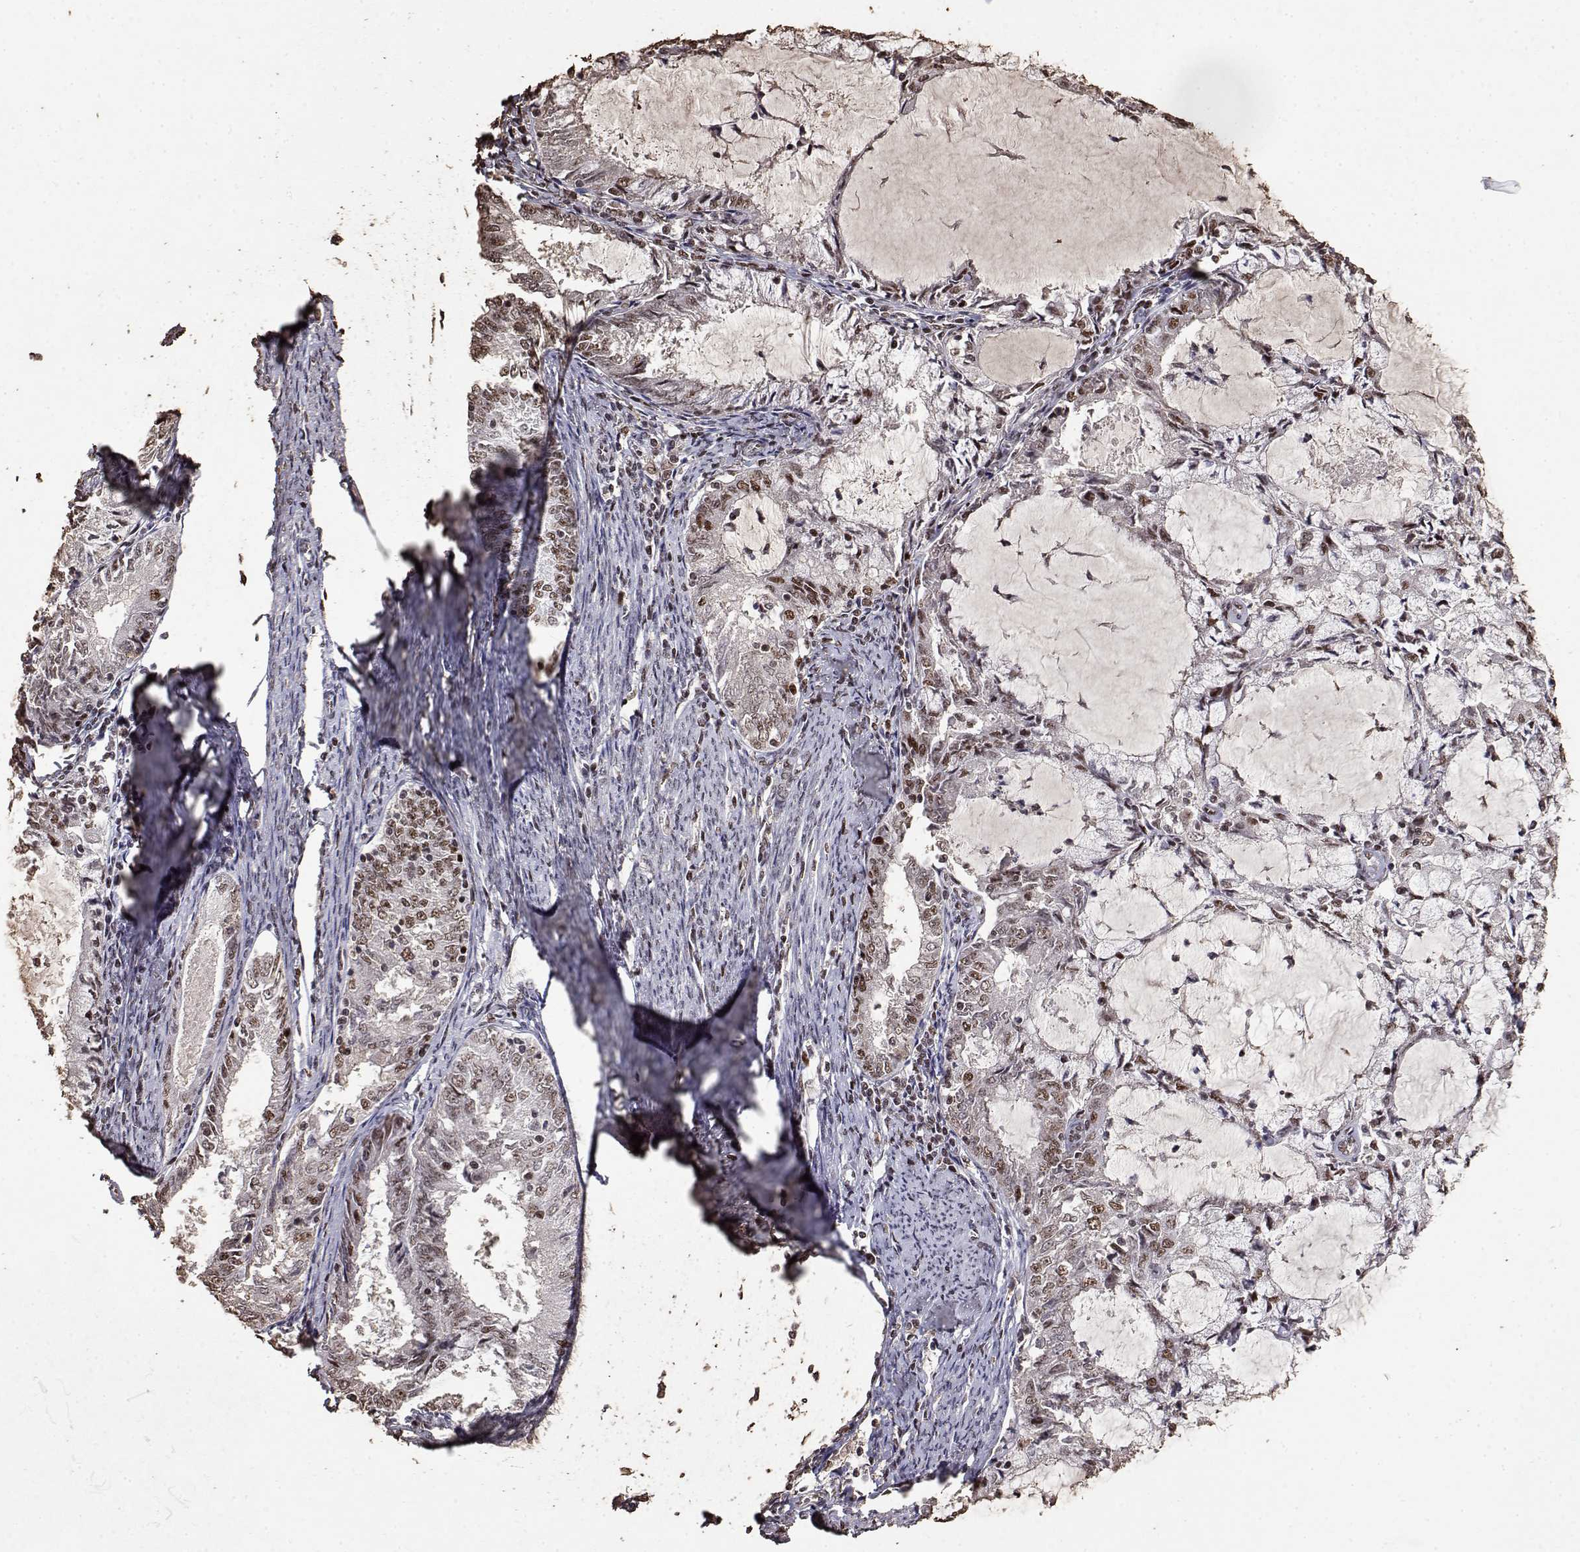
{"staining": {"intensity": "moderate", "quantity": ">75%", "location": "nuclear"}, "tissue": "endometrial cancer", "cell_type": "Tumor cells", "image_type": "cancer", "snomed": [{"axis": "morphology", "description": "Adenocarcinoma, NOS"}, {"axis": "topography", "description": "Endometrium"}], "caption": "This micrograph reveals IHC staining of human endometrial cancer (adenocarcinoma), with medium moderate nuclear positivity in approximately >75% of tumor cells.", "gene": "TOE1", "patient": {"sex": "female", "age": 57}}